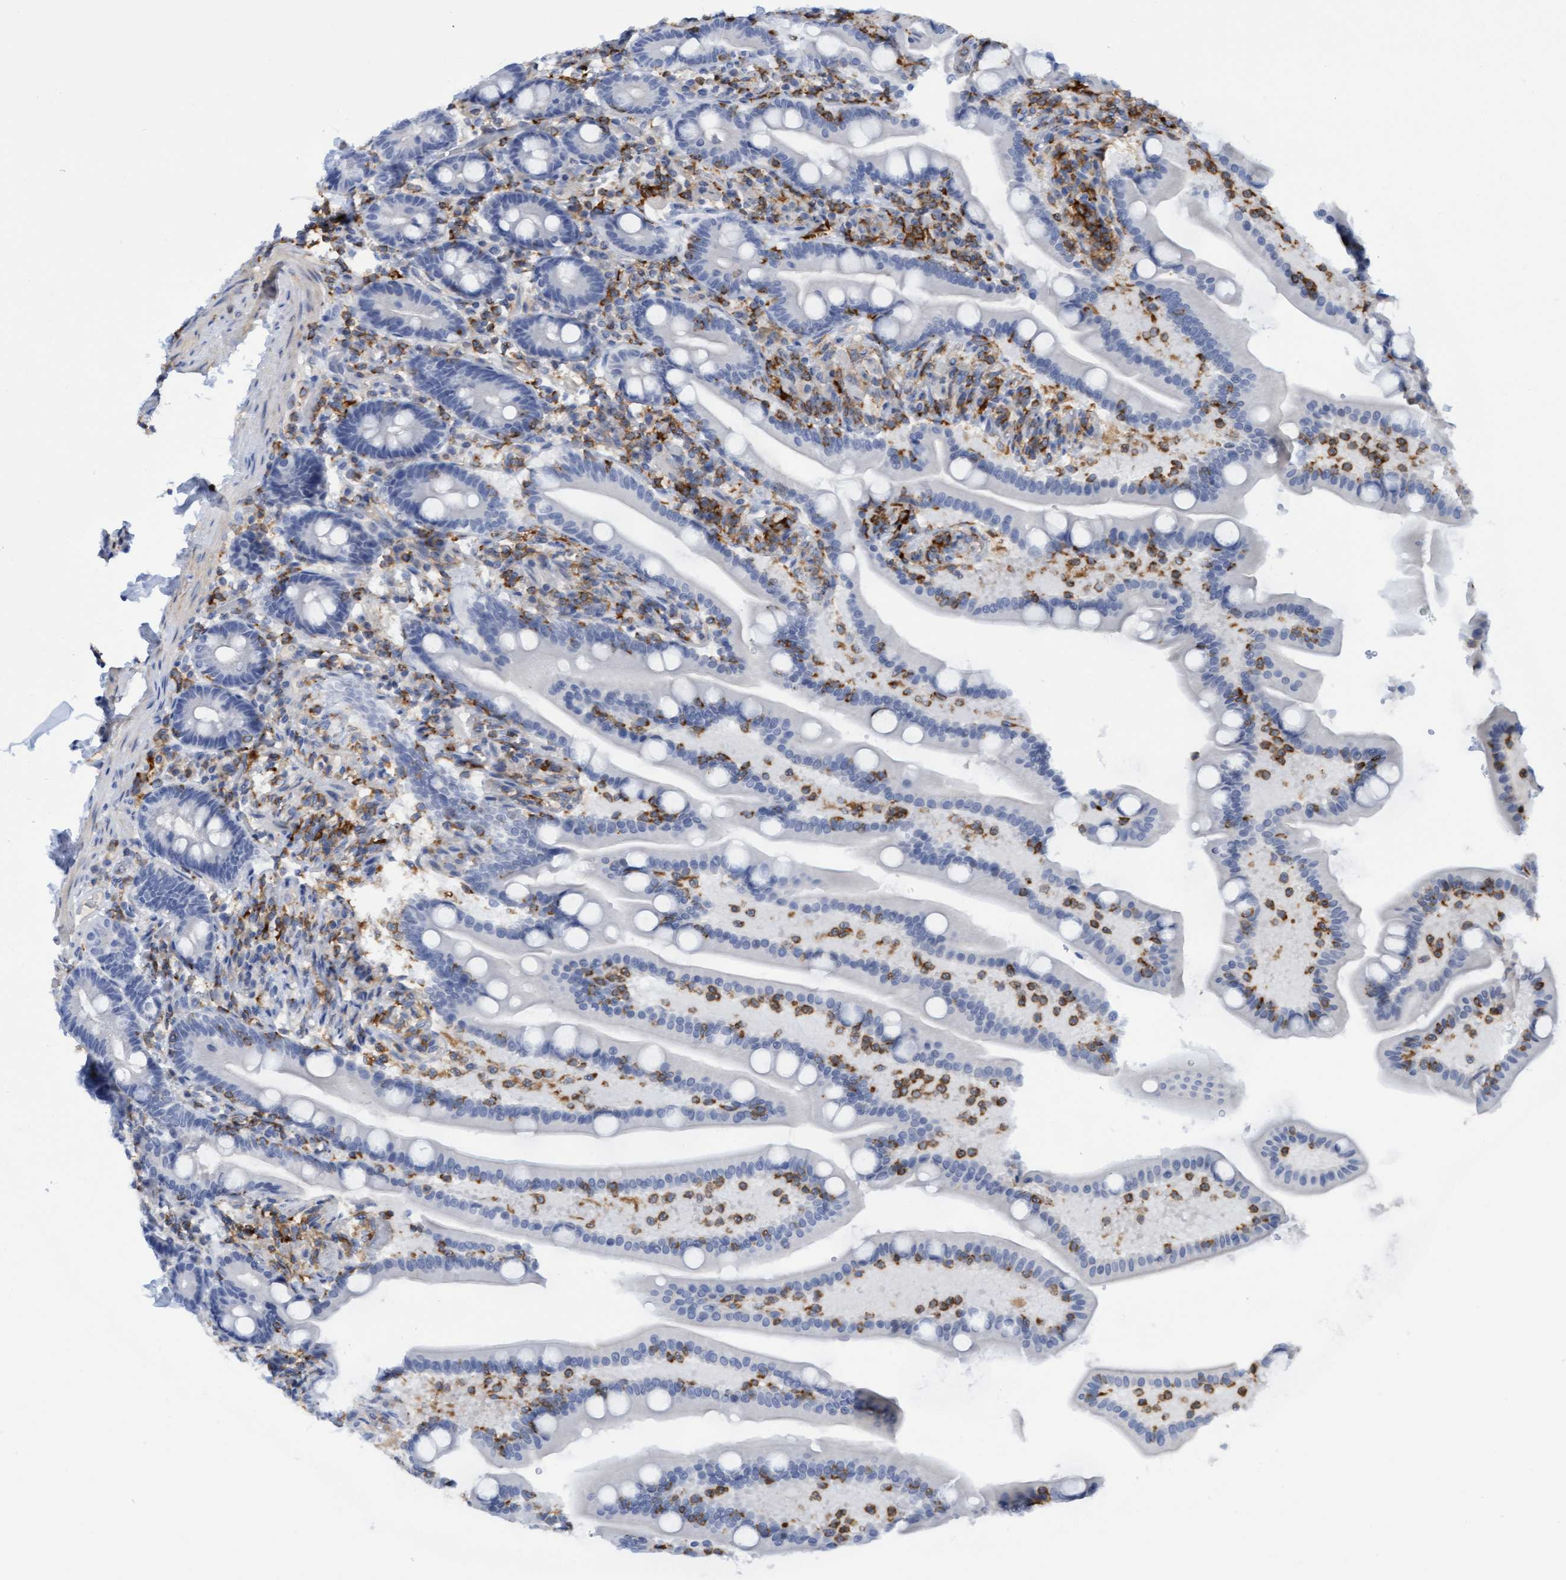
{"staining": {"intensity": "negative", "quantity": "none", "location": "none"}, "tissue": "duodenum", "cell_type": "Glandular cells", "image_type": "normal", "snomed": [{"axis": "morphology", "description": "Normal tissue, NOS"}, {"axis": "topography", "description": "Duodenum"}], "caption": "There is no significant positivity in glandular cells of duodenum.", "gene": "FNBP1", "patient": {"sex": "male", "age": 54}}